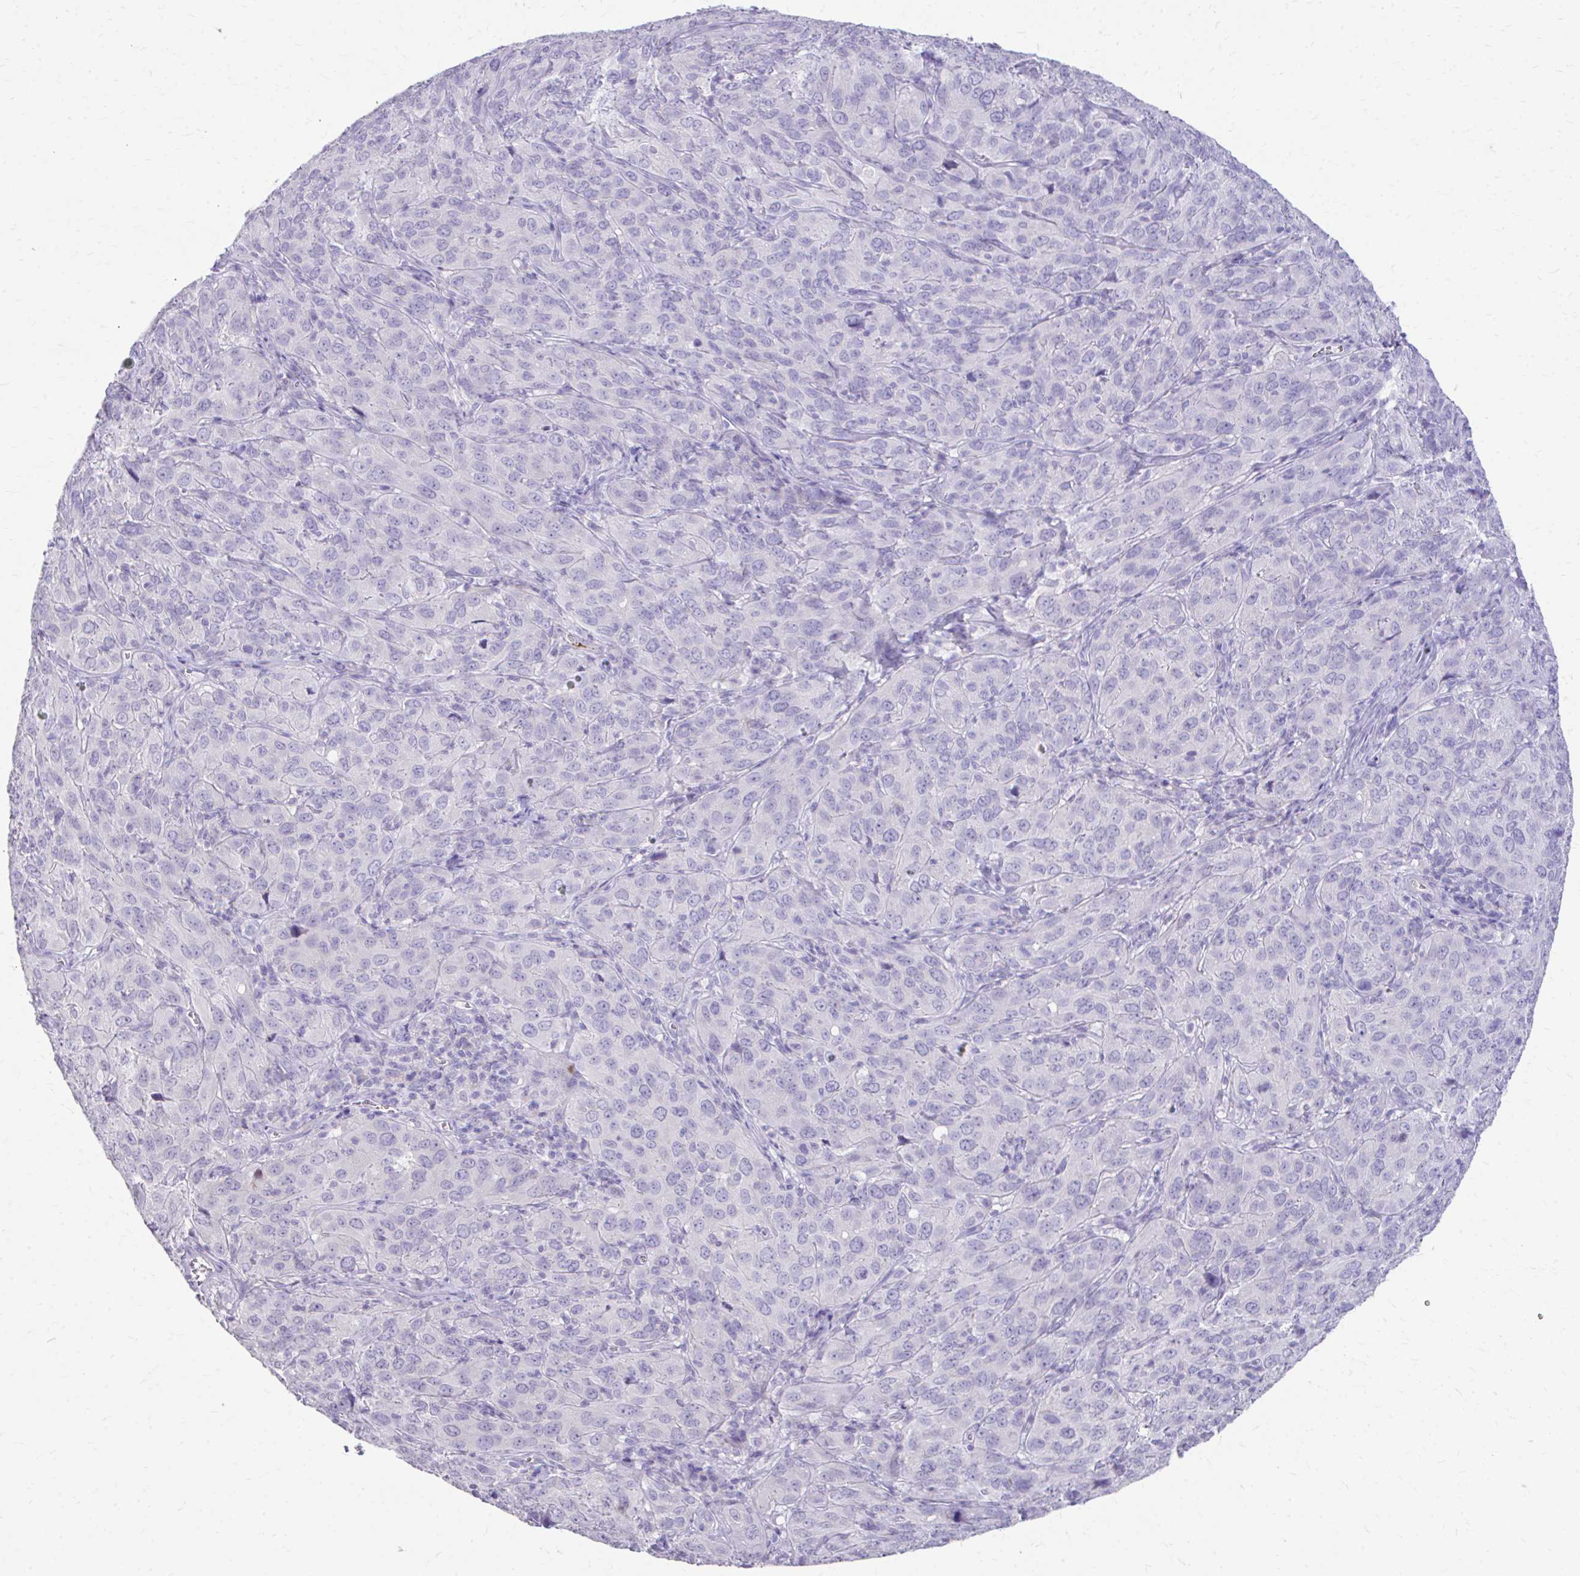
{"staining": {"intensity": "negative", "quantity": "none", "location": "none"}, "tissue": "cervical cancer", "cell_type": "Tumor cells", "image_type": "cancer", "snomed": [{"axis": "morphology", "description": "Normal tissue, NOS"}, {"axis": "morphology", "description": "Squamous cell carcinoma, NOS"}, {"axis": "topography", "description": "Cervix"}], "caption": "This is an immunohistochemistry (IHC) micrograph of human squamous cell carcinoma (cervical). There is no staining in tumor cells.", "gene": "CFH", "patient": {"sex": "female", "age": 51}}